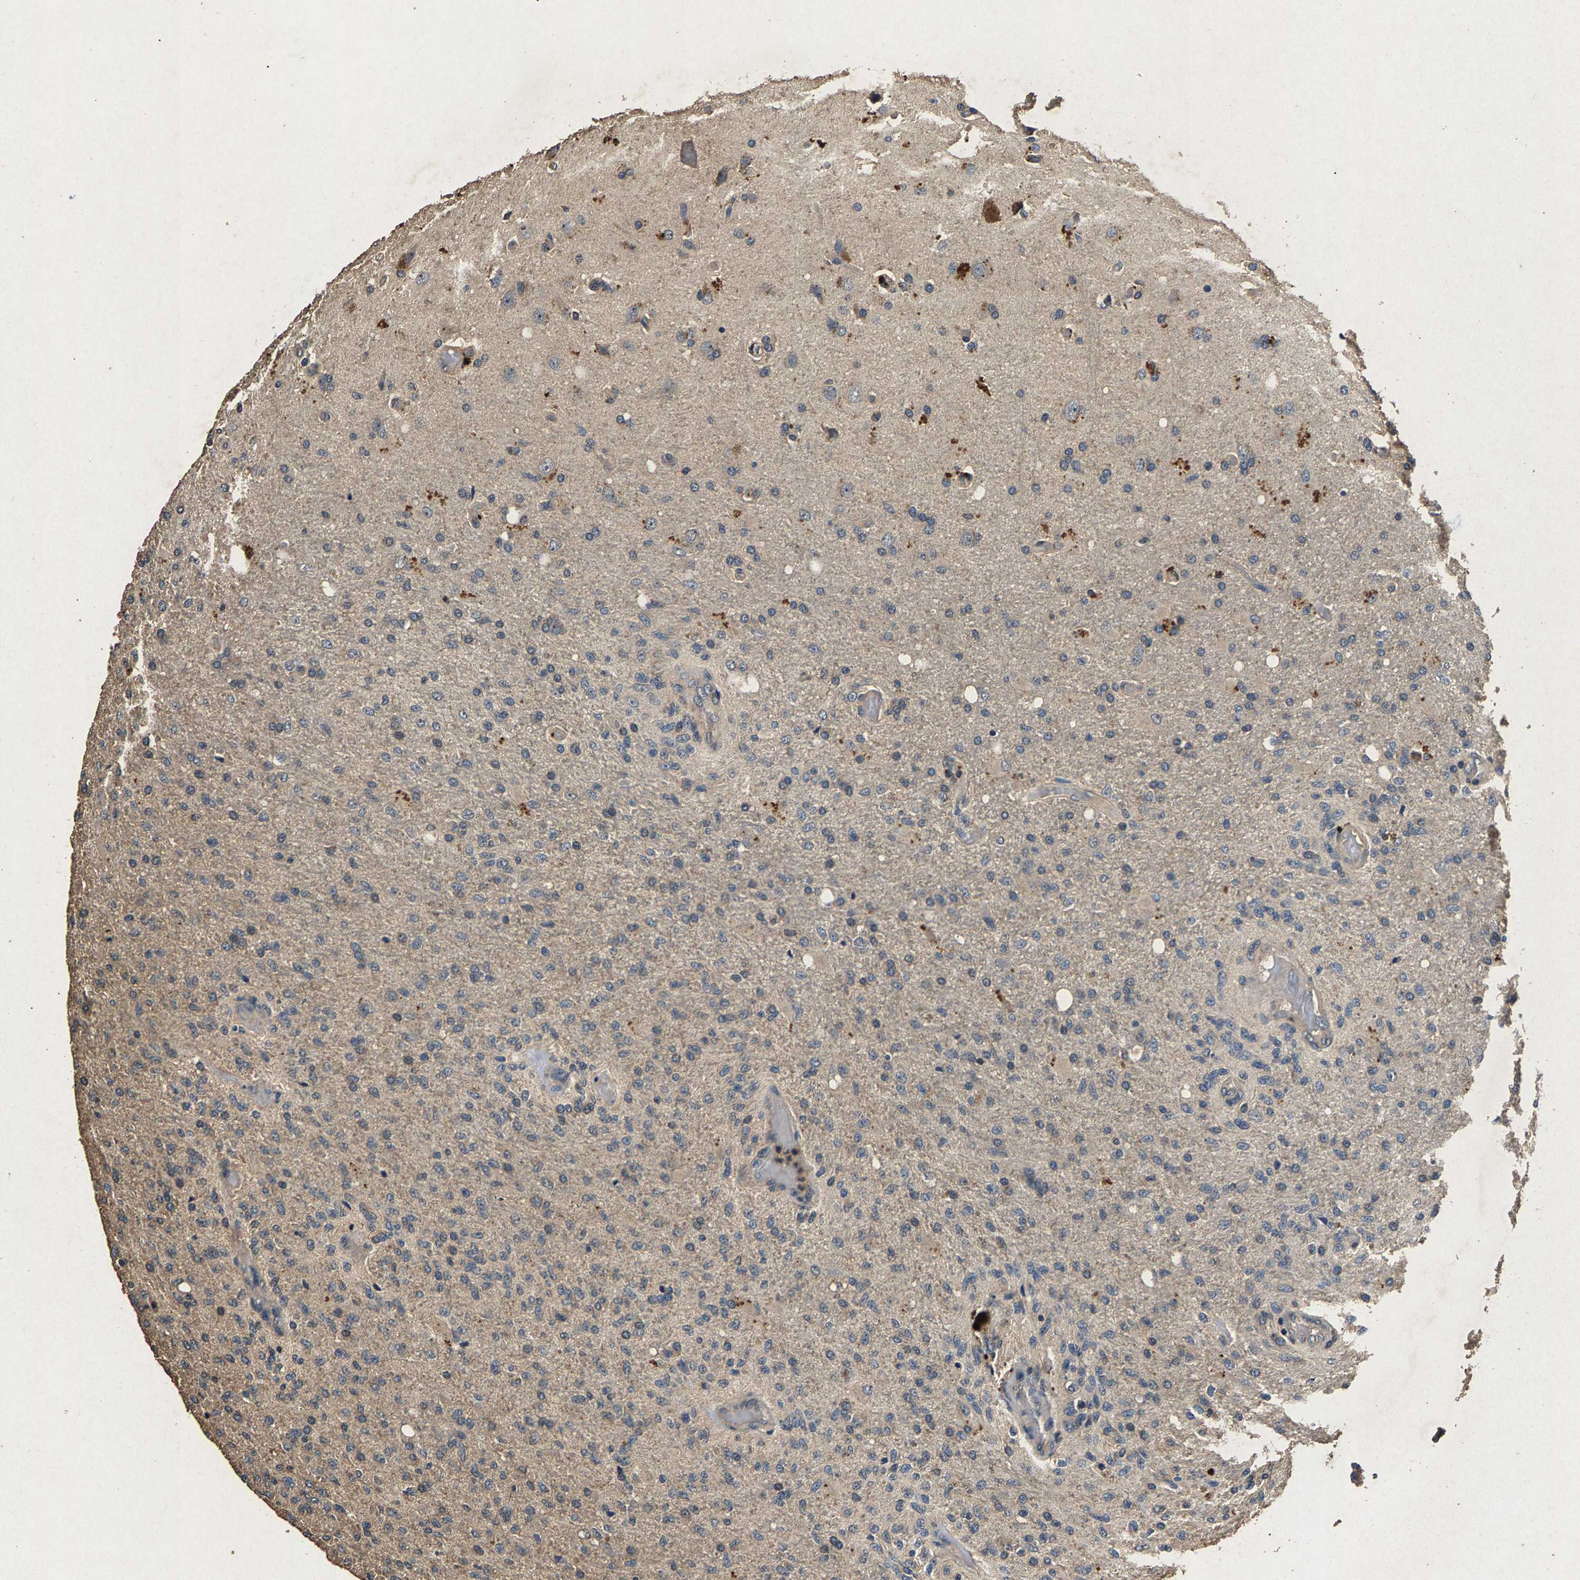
{"staining": {"intensity": "weak", "quantity": "<25%", "location": "cytoplasmic/membranous"}, "tissue": "glioma", "cell_type": "Tumor cells", "image_type": "cancer", "snomed": [{"axis": "morphology", "description": "Normal tissue, NOS"}, {"axis": "morphology", "description": "Glioma, malignant, High grade"}, {"axis": "topography", "description": "Cerebral cortex"}], "caption": "Malignant high-grade glioma stained for a protein using immunohistochemistry (IHC) exhibits no staining tumor cells.", "gene": "PPP1CC", "patient": {"sex": "male", "age": 77}}